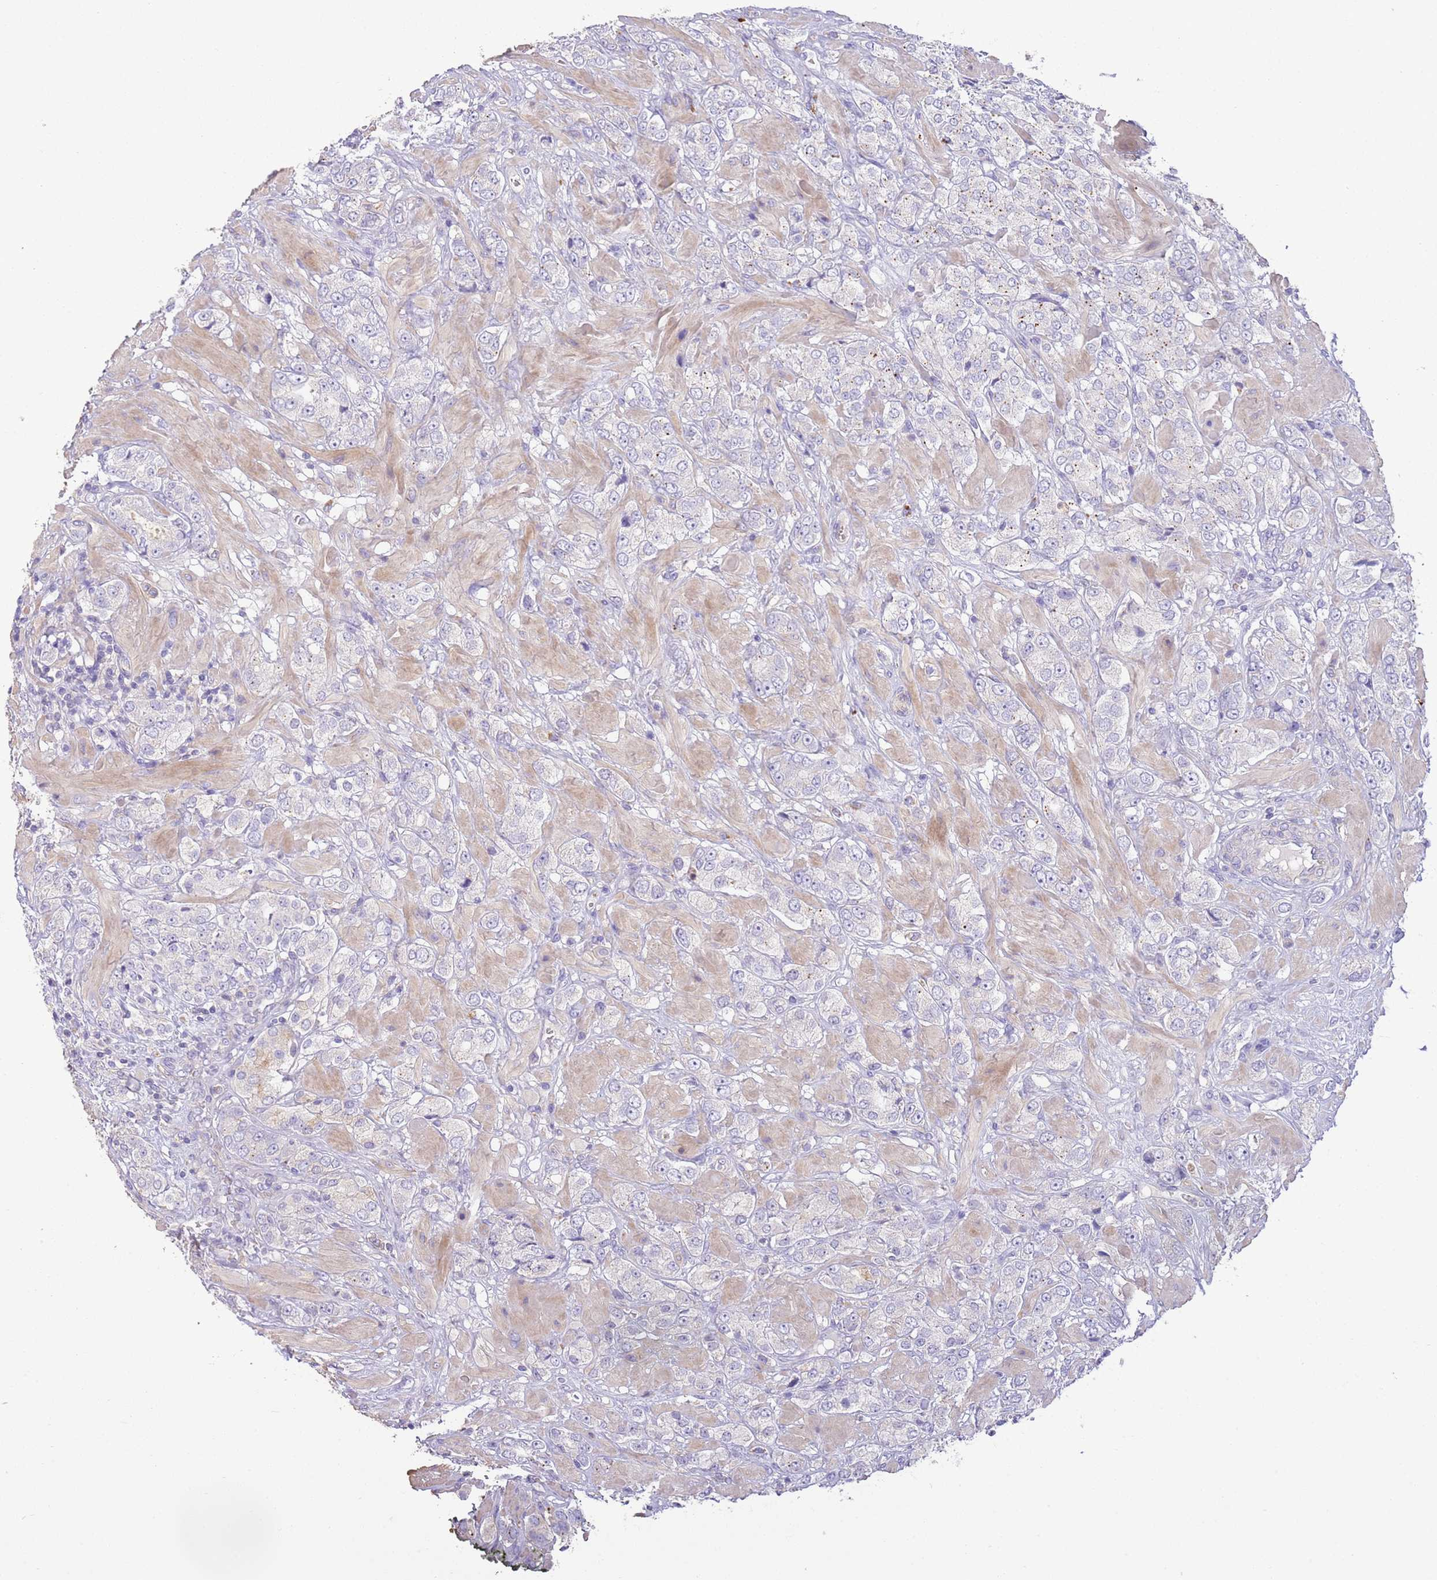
{"staining": {"intensity": "negative", "quantity": "none", "location": "none"}, "tissue": "prostate cancer", "cell_type": "Tumor cells", "image_type": "cancer", "snomed": [{"axis": "morphology", "description": "Adenocarcinoma, High grade"}, {"axis": "topography", "description": "Prostate and seminal vesicle, NOS"}], "caption": "An IHC photomicrograph of prostate cancer (high-grade adenocarcinoma) is shown. There is no staining in tumor cells of prostate cancer (high-grade adenocarcinoma).", "gene": "SFTPA1", "patient": {"sex": "male", "age": 64}}